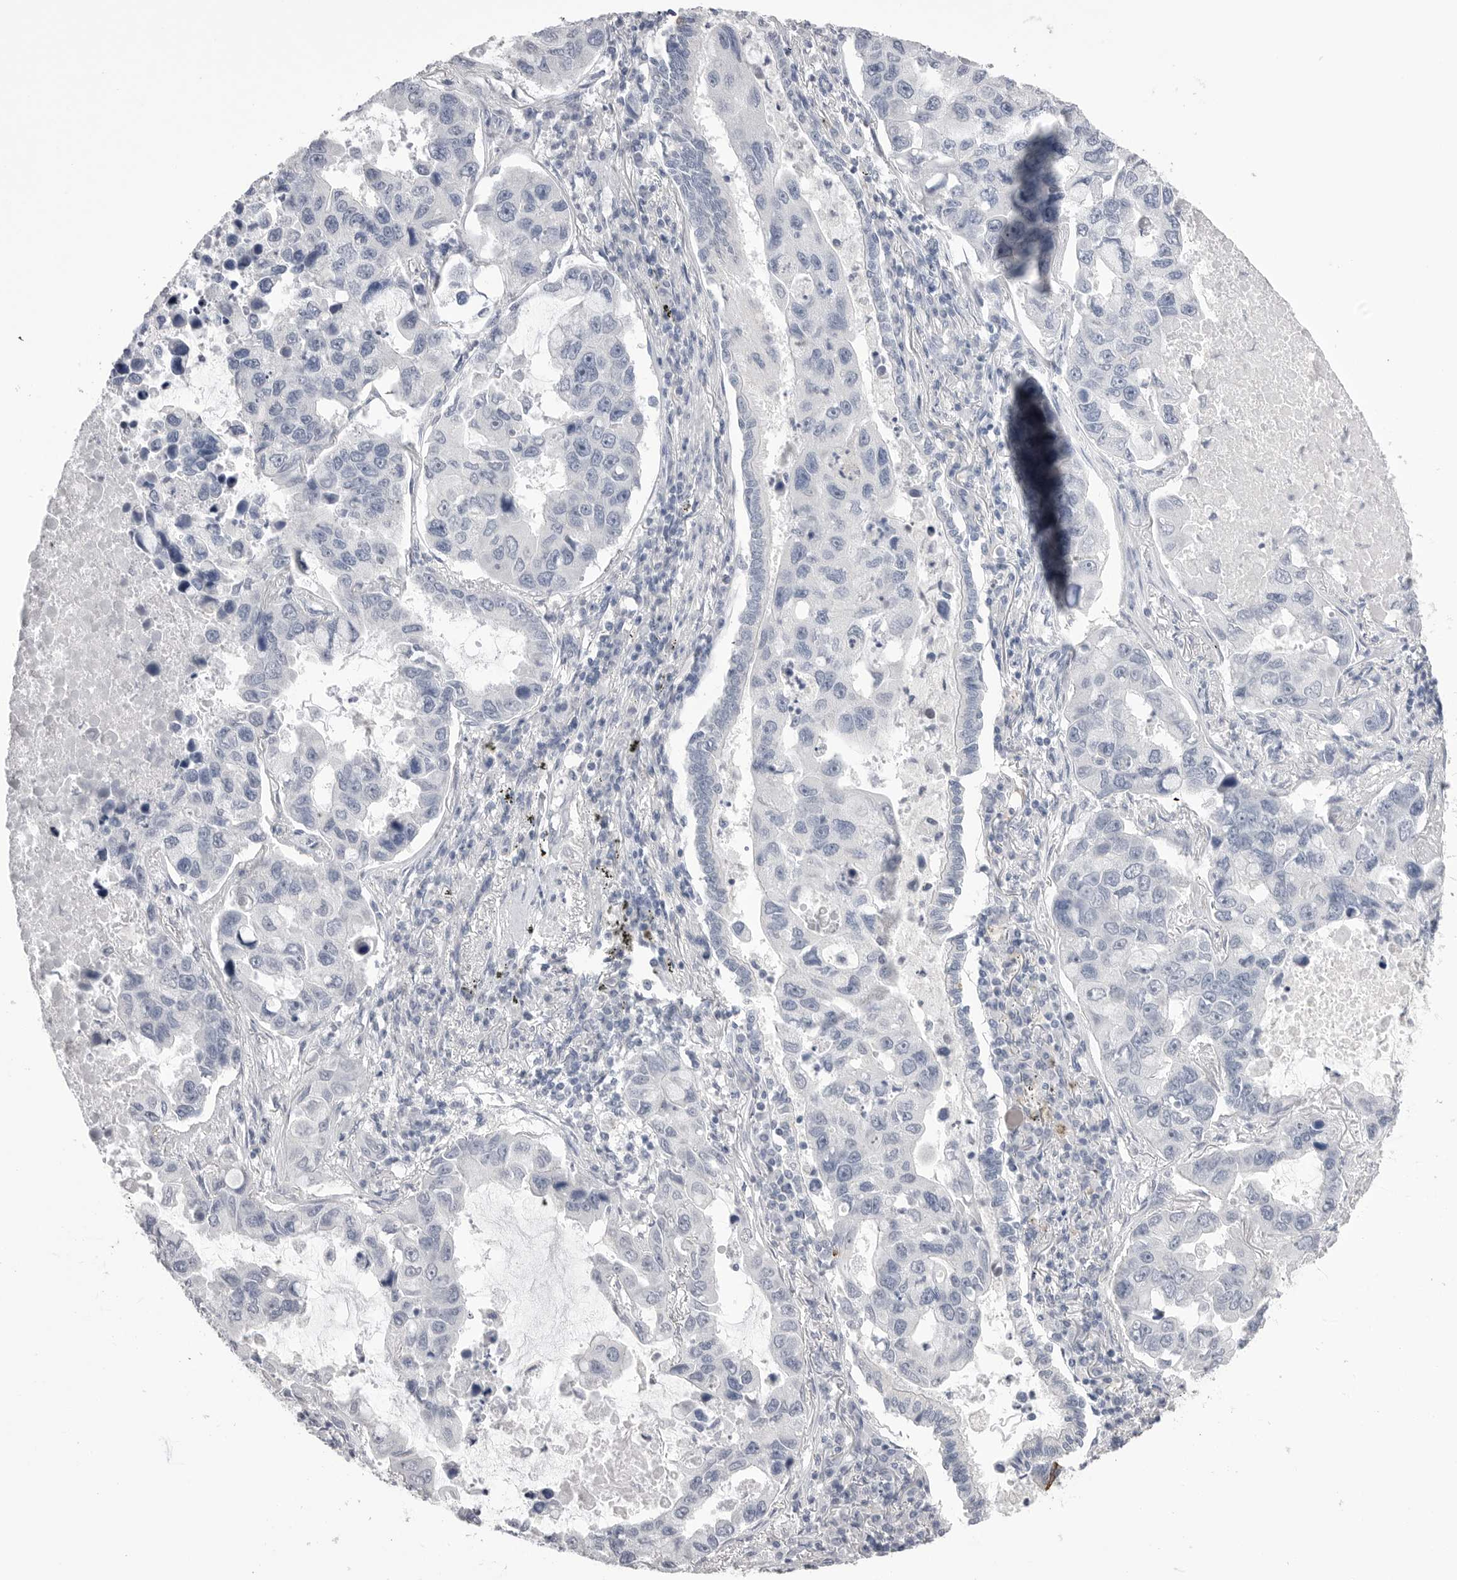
{"staining": {"intensity": "negative", "quantity": "none", "location": "none"}, "tissue": "lung cancer", "cell_type": "Tumor cells", "image_type": "cancer", "snomed": [{"axis": "morphology", "description": "Adenocarcinoma, NOS"}, {"axis": "topography", "description": "Lung"}], "caption": "A micrograph of lung cancer stained for a protein exhibits no brown staining in tumor cells.", "gene": "CPB1", "patient": {"sex": "male", "age": 64}}